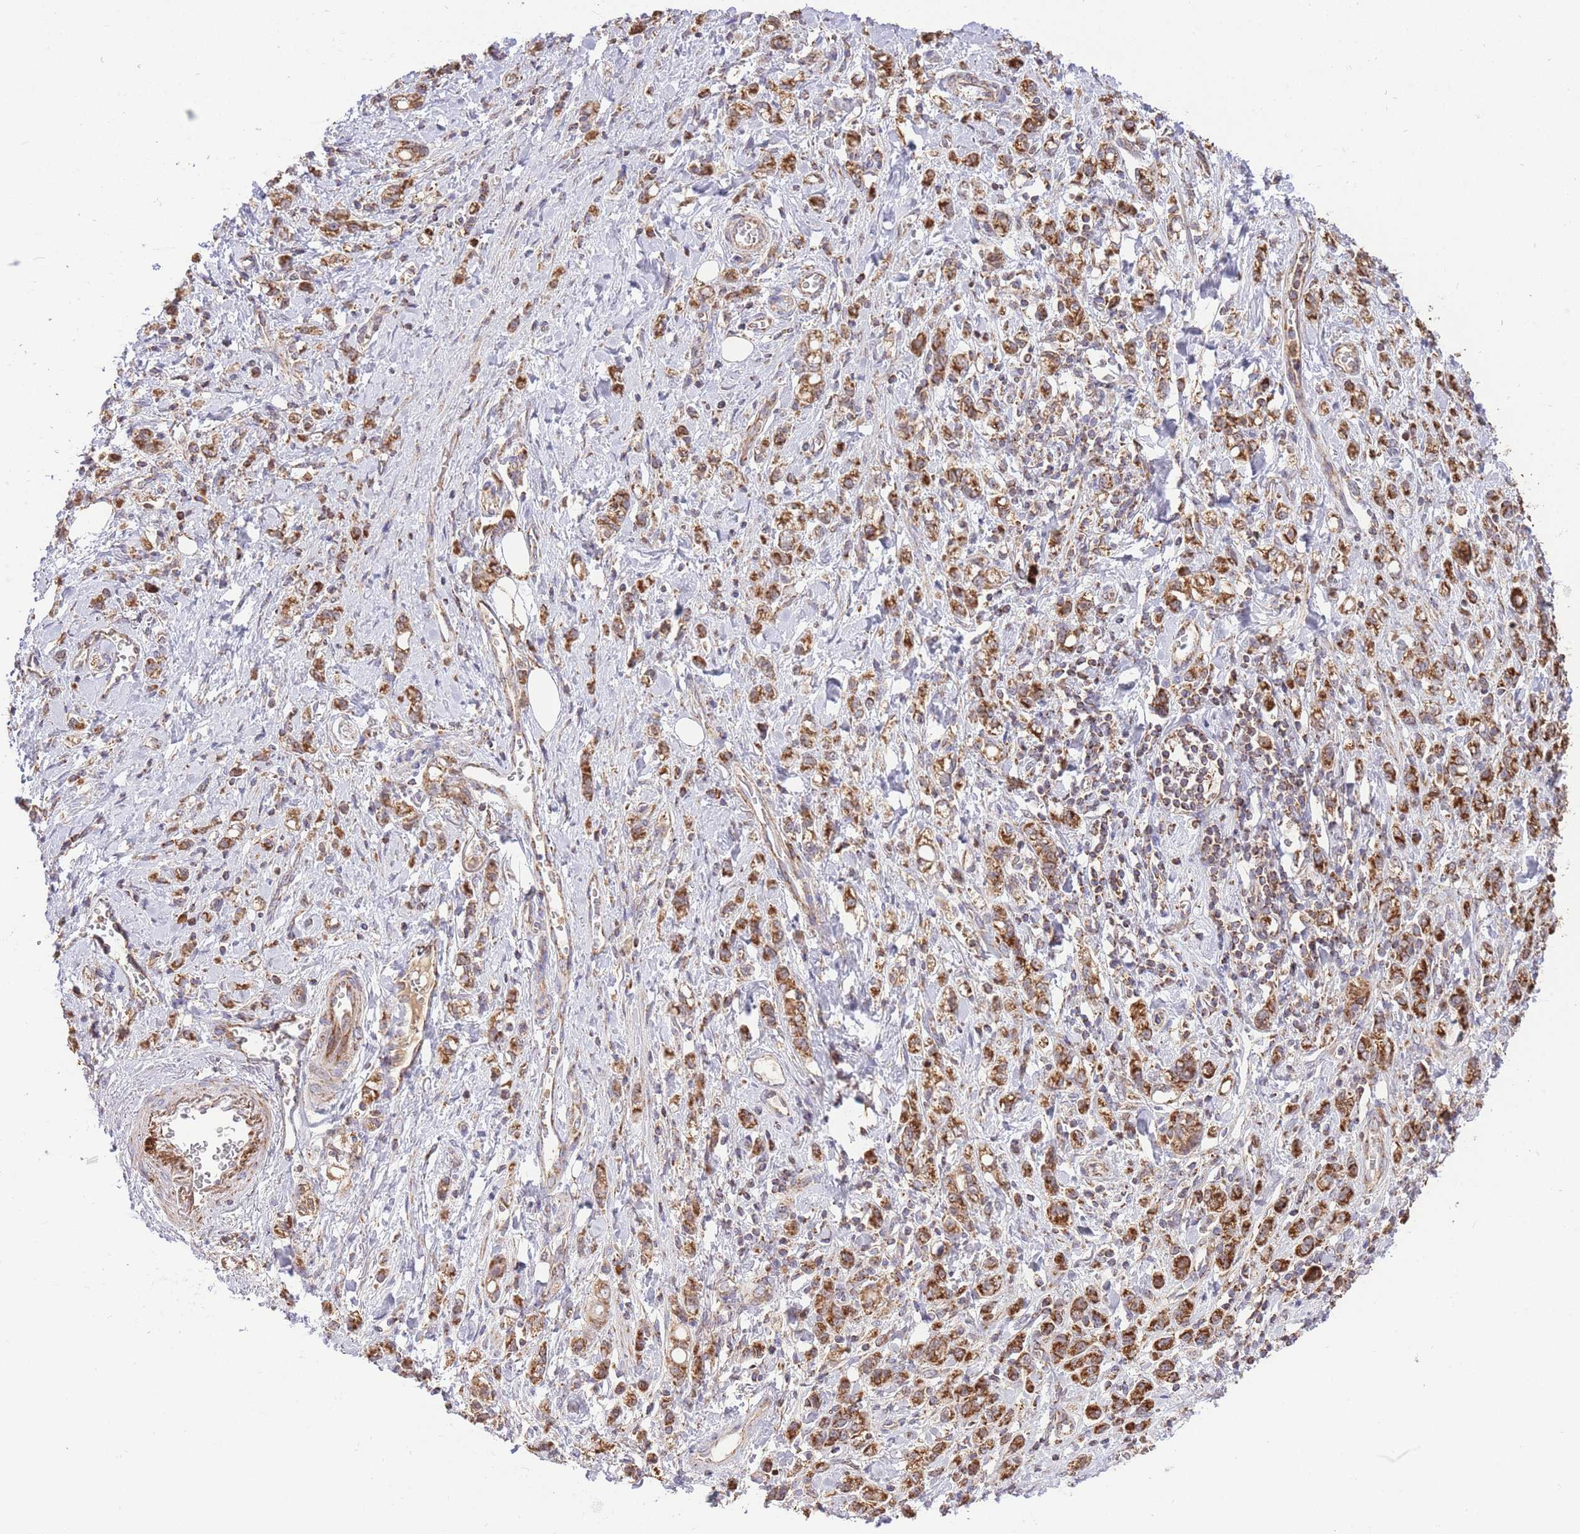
{"staining": {"intensity": "strong", "quantity": ">75%", "location": "cytoplasmic/membranous"}, "tissue": "stomach cancer", "cell_type": "Tumor cells", "image_type": "cancer", "snomed": [{"axis": "morphology", "description": "Adenocarcinoma, NOS"}, {"axis": "topography", "description": "Stomach"}], "caption": "Immunohistochemistry (IHC) photomicrograph of neoplastic tissue: human stomach cancer (adenocarcinoma) stained using immunohistochemistry (IHC) shows high levels of strong protein expression localized specifically in the cytoplasmic/membranous of tumor cells, appearing as a cytoplasmic/membranous brown color.", "gene": "PREP", "patient": {"sex": "male", "age": 77}}